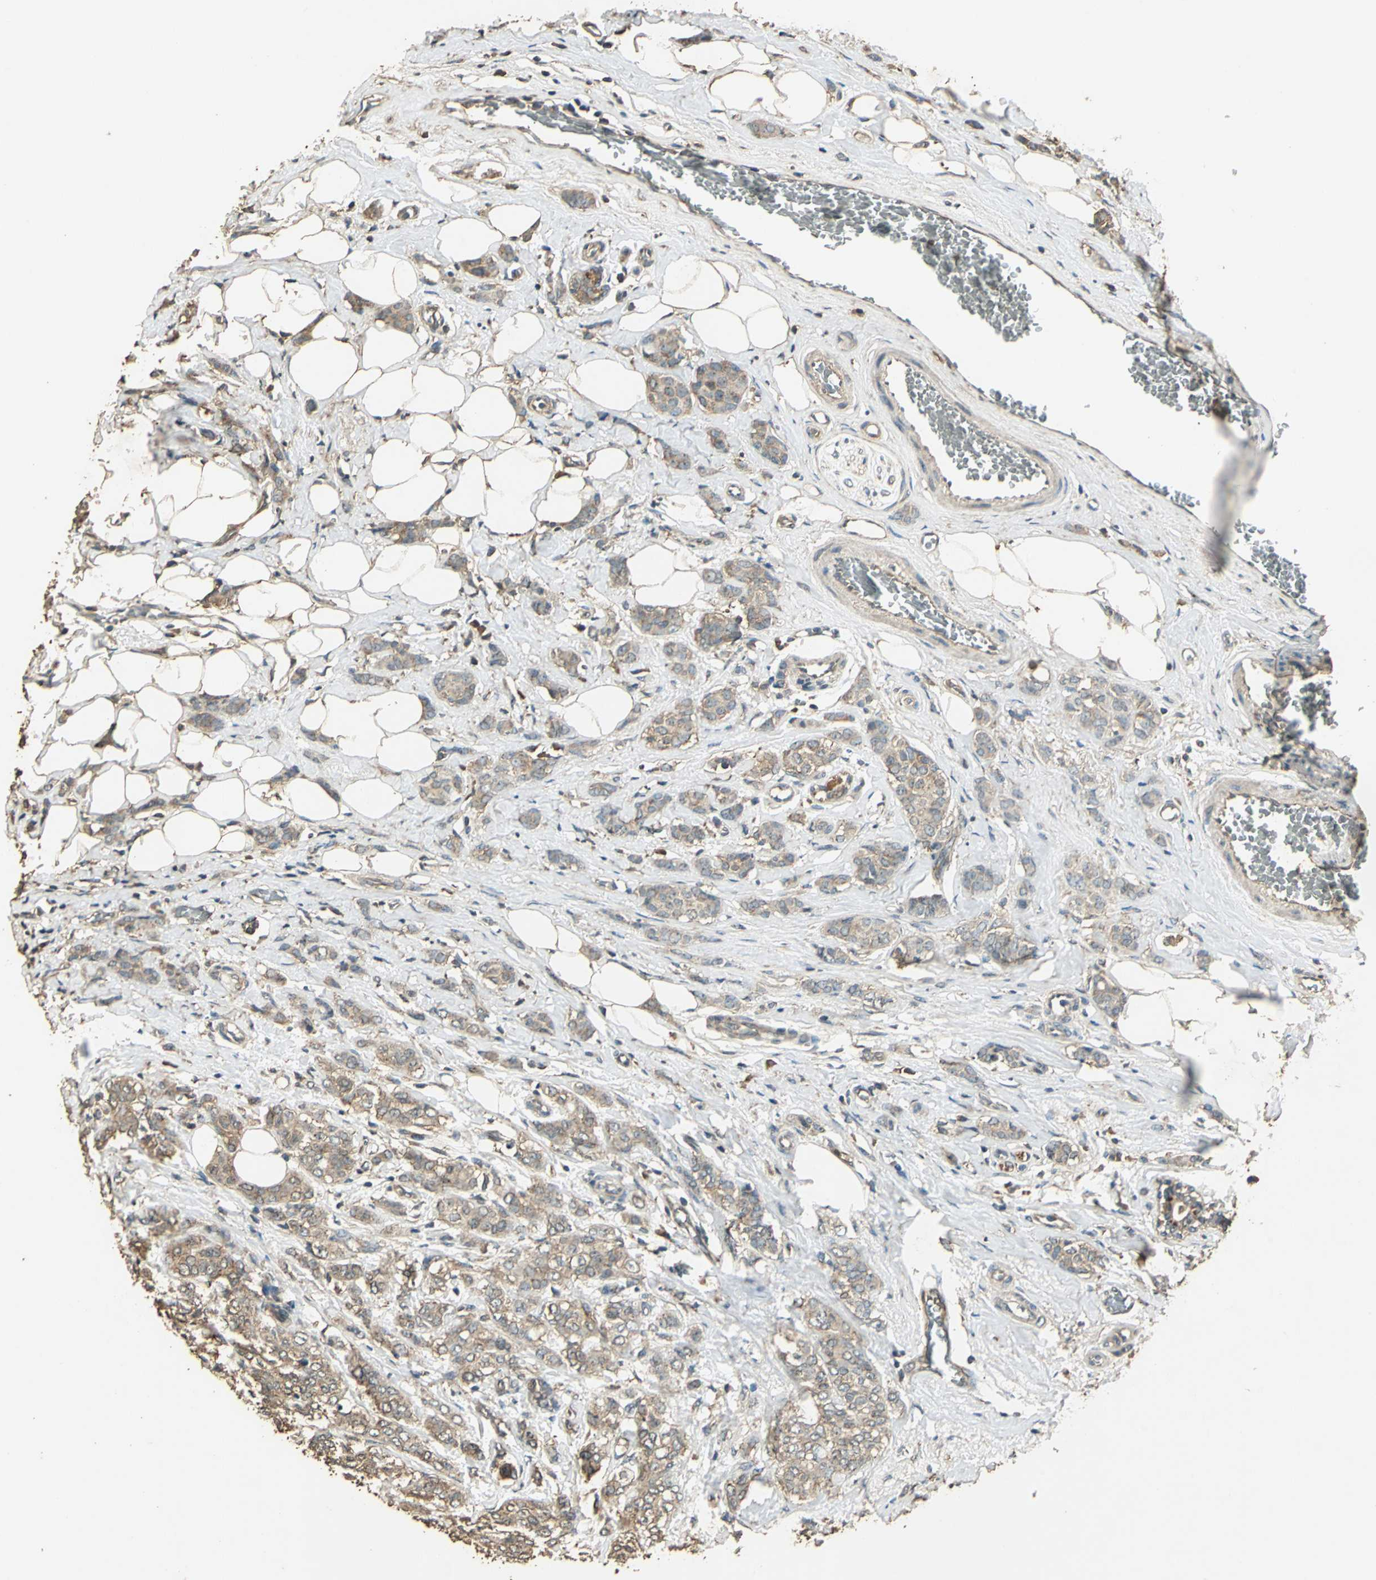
{"staining": {"intensity": "moderate", "quantity": ">75%", "location": "cytoplasmic/membranous"}, "tissue": "breast cancer", "cell_type": "Tumor cells", "image_type": "cancer", "snomed": [{"axis": "morphology", "description": "Lobular carcinoma"}, {"axis": "topography", "description": "Breast"}], "caption": "Breast cancer stained with DAB immunohistochemistry exhibits medium levels of moderate cytoplasmic/membranous expression in approximately >75% of tumor cells. The staining is performed using DAB (3,3'-diaminobenzidine) brown chromogen to label protein expression. The nuclei are counter-stained blue using hematoxylin.", "gene": "TMPRSS4", "patient": {"sex": "female", "age": 60}}